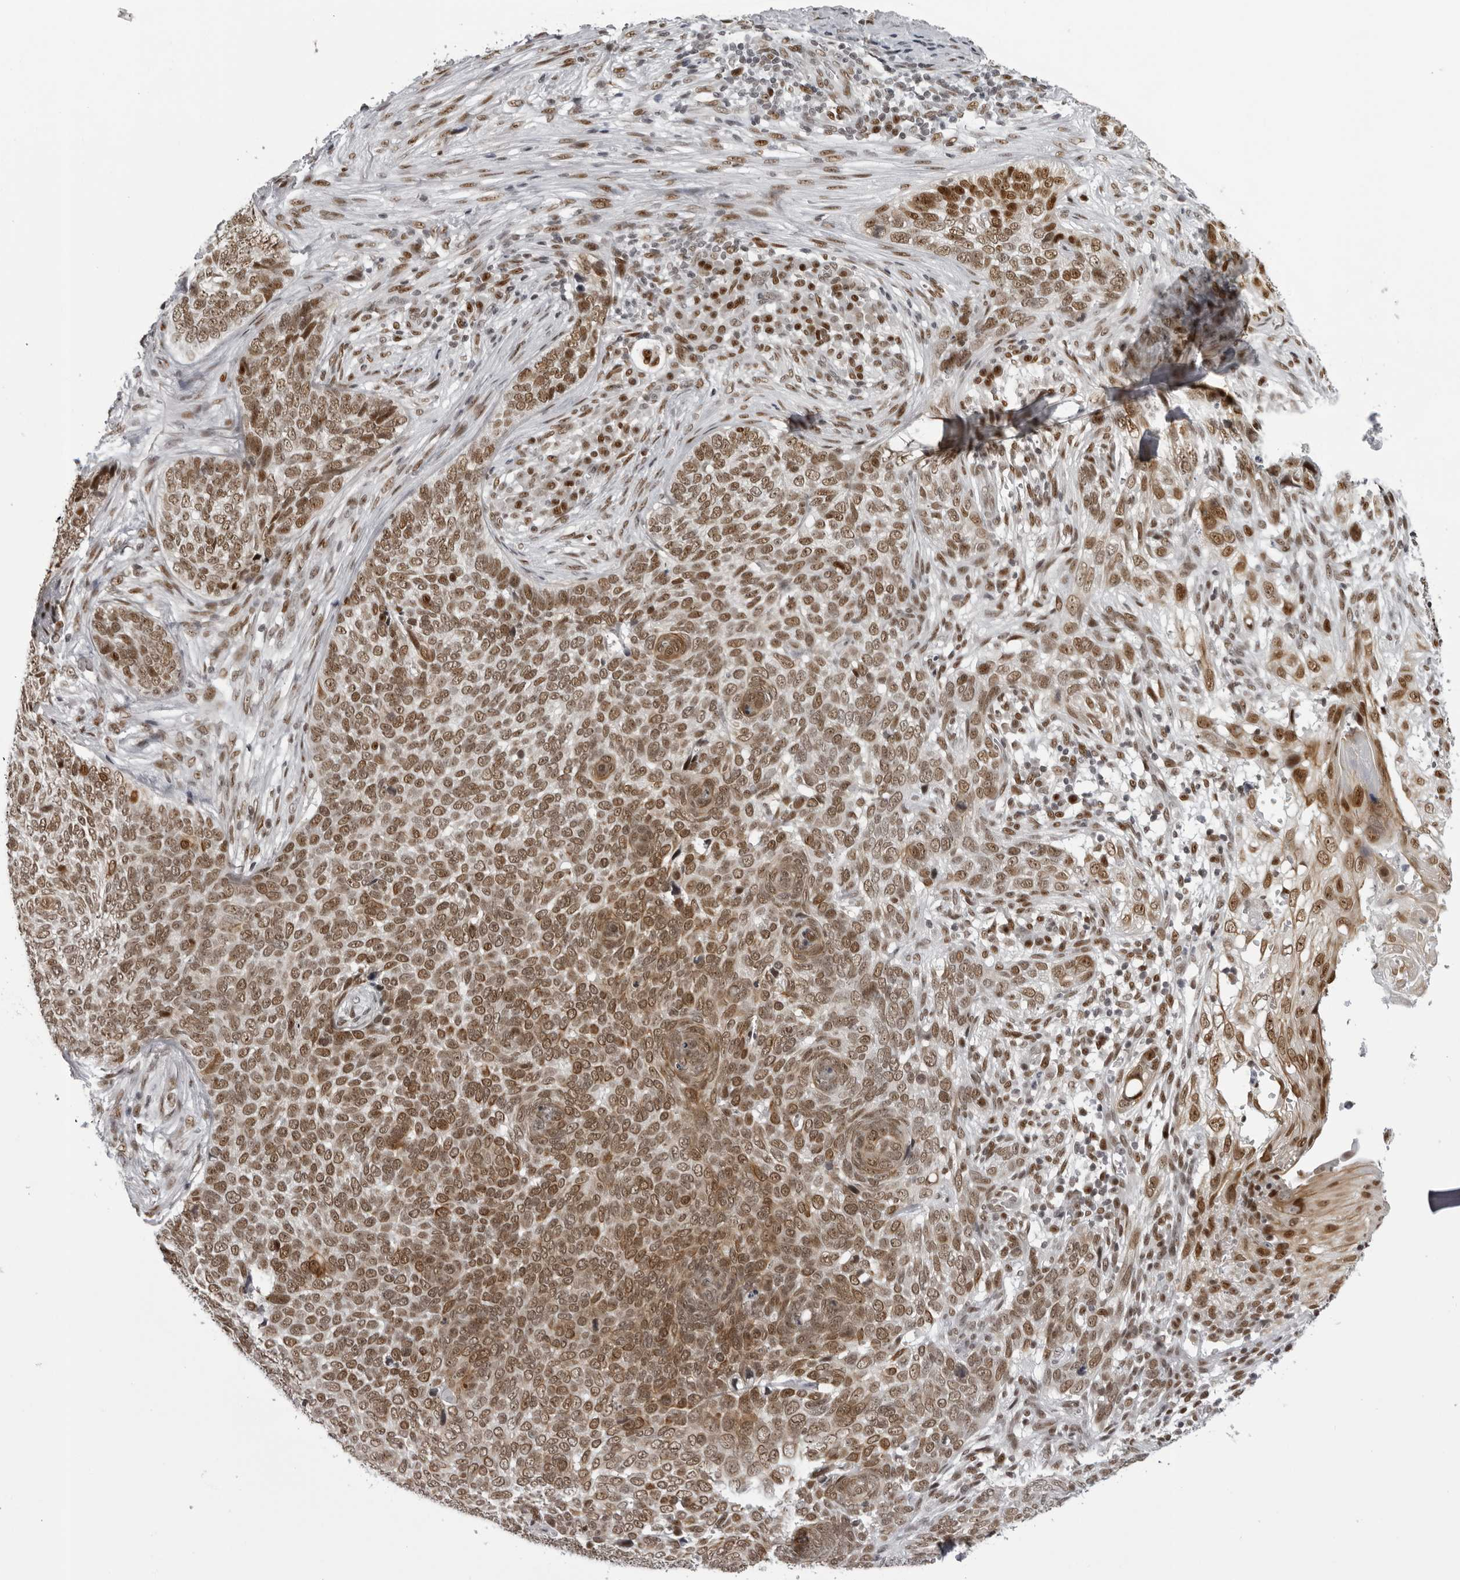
{"staining": {"intensity": "moderate", "quantity": ">75%", "location": "nuclear"}, "tissue": "skin cancer", "cell_type": "Tumor cells", "image_type": "cancer", "snomed": [{"axis": "morphology", "description": "Basal cell carcinoma"}, {"axis": "topography", "description": "Skin"}], "caption": "High-power microscopy captured an immunohistochemistry (IHC) micrograph of skin basal cell carcinoma, revealing moderate nuclear positivity in approximately >75% of tumor cells. The staining was performed using DAB (3,3'-diaminobenzidine), with brown indicating positive protein expression. Nuclei are stained blue with hematoxylin.", "gene": "HEXIM2", "patient": {"sex": "female", "age": 64}}